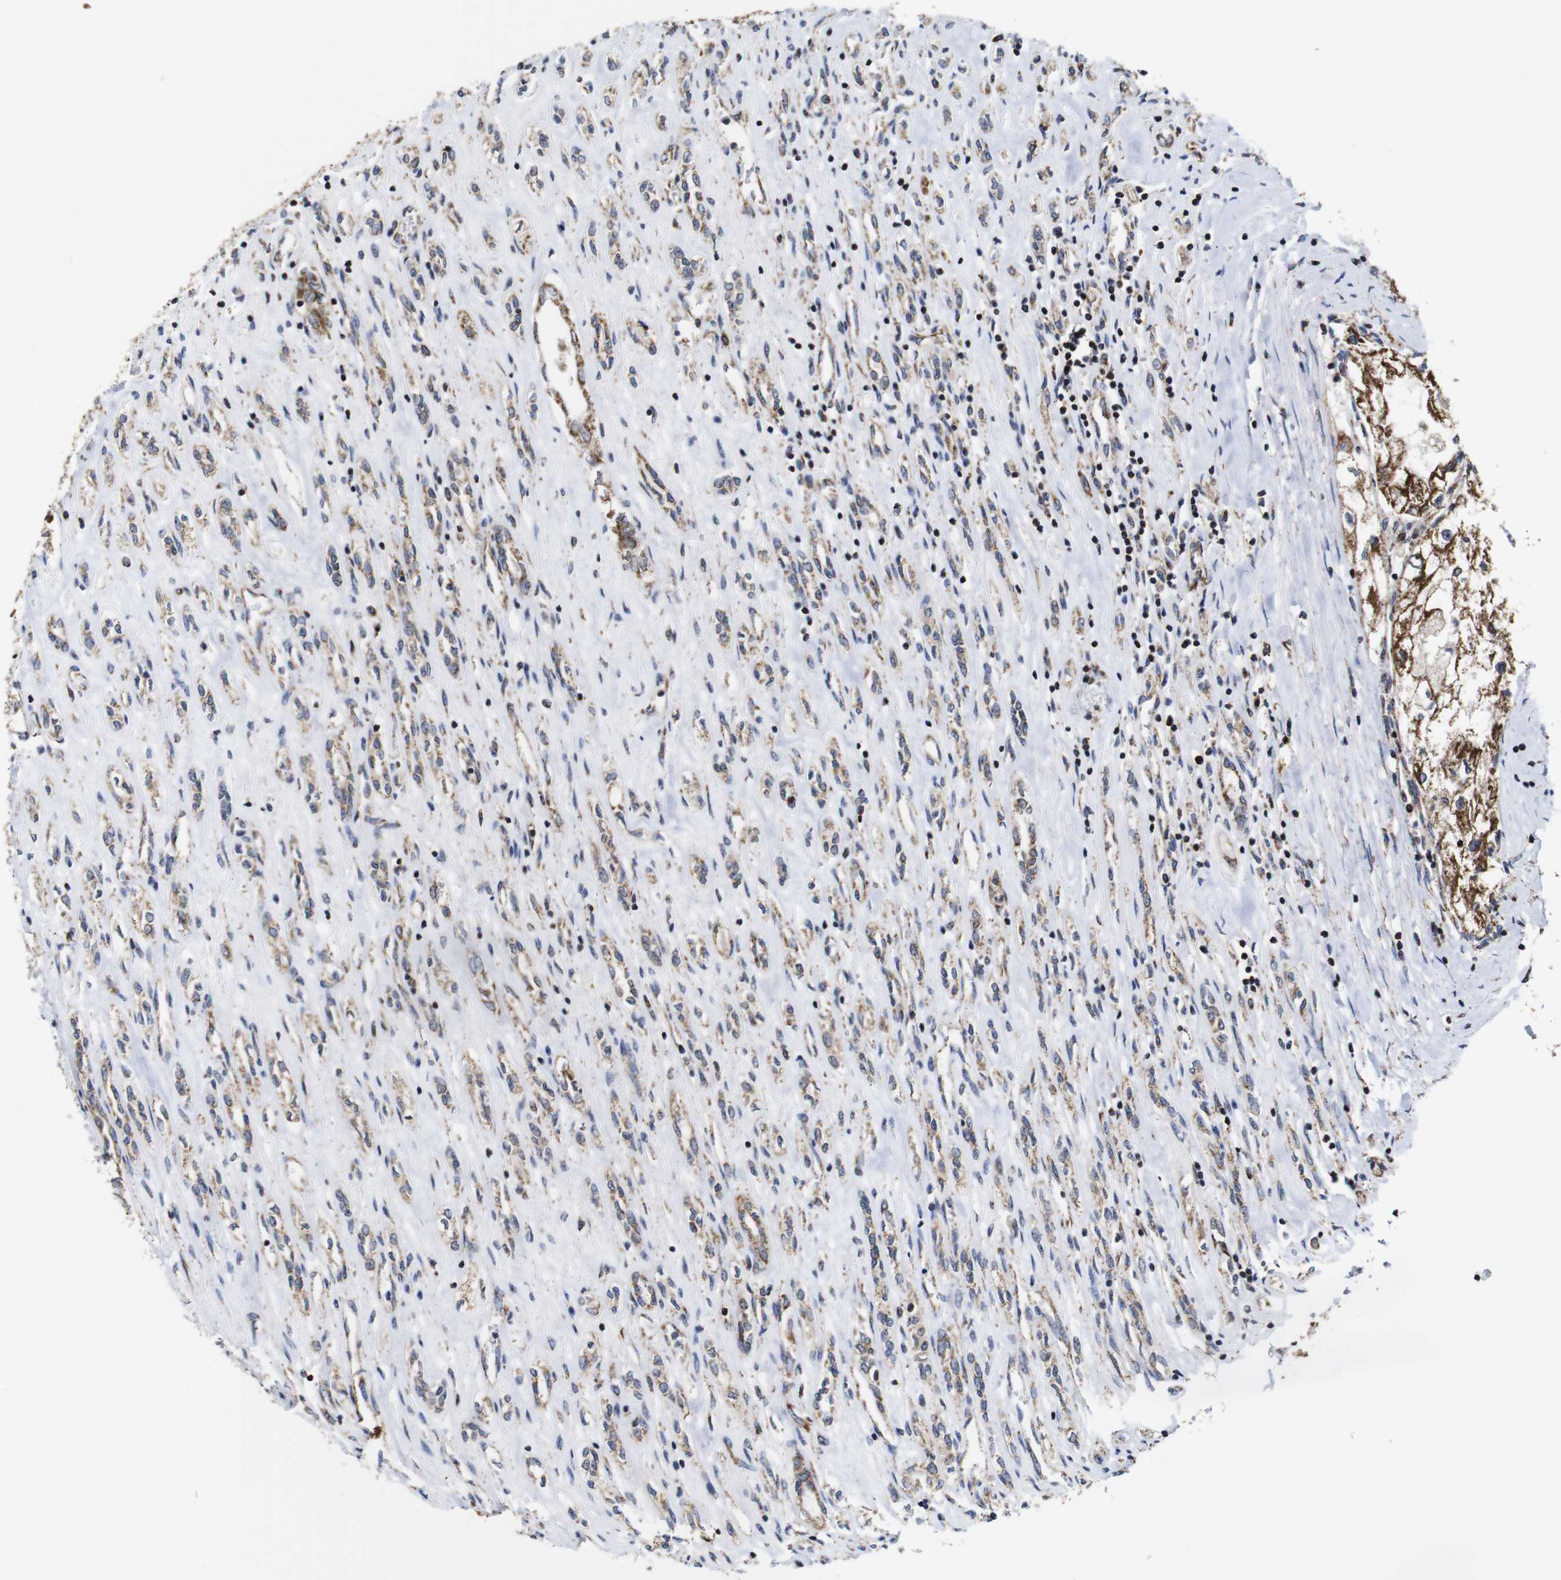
{"staining": {"intensity": "strong", "quantity": ">75%", "location": "cytoplasmic/membranous"}, "tissue": "renal cancer", "cell_type": "Tumor cells", "image_type": "cancer", "snomed": [{"axis": "morphology", "description": "Adenocarcinoma, NOS"}, {"axis": "topography", "description": "Kidney"}], "caption": "Tumor cells reveal high levels of strong cytoplasmic/membranous staining in about >75% of cells in human renal cancer (adenocarcinoma).", "gene": "C17orf80", "patient": {"sex": "female", "age": 70}}